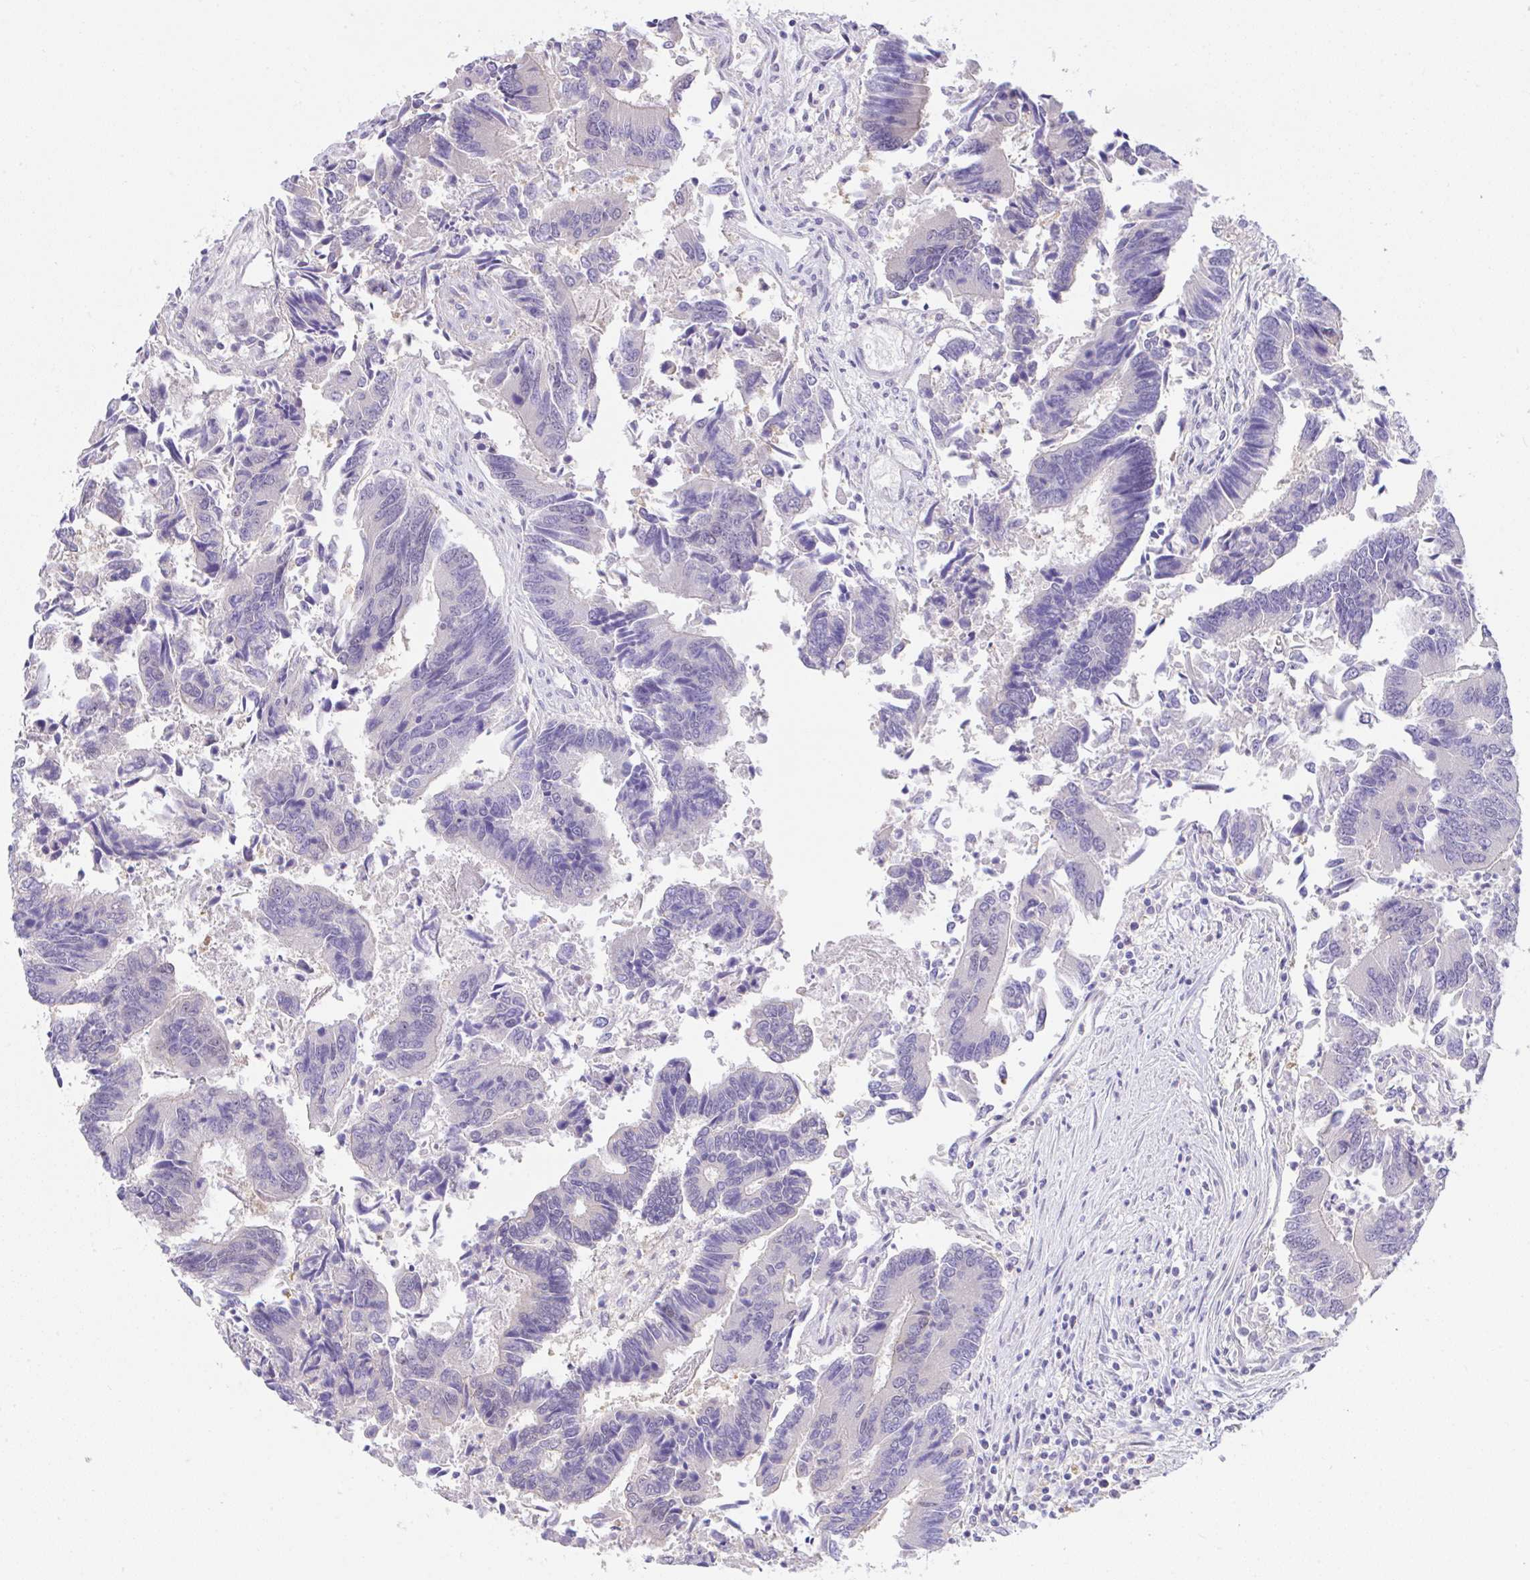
{"staining": {"intensity": "negative", "quantity": "none", "location": "none"}, "tissue": "colorectal cancer", "cell_type": "Tumor cells", "image_type": "cancer", "snomed": [{"axis": "morphology", "description": "Adenocarcinoma, NOS"}, {"axis": "topography", "description": "Colon"}], "caption": "The immunohistochemistry histopathology image has no significant expression in tumor cells of colorectal adenocarcinoma tissue.", "gene": "ZNF485", "patient": {"sex": "female", "age": 67}}